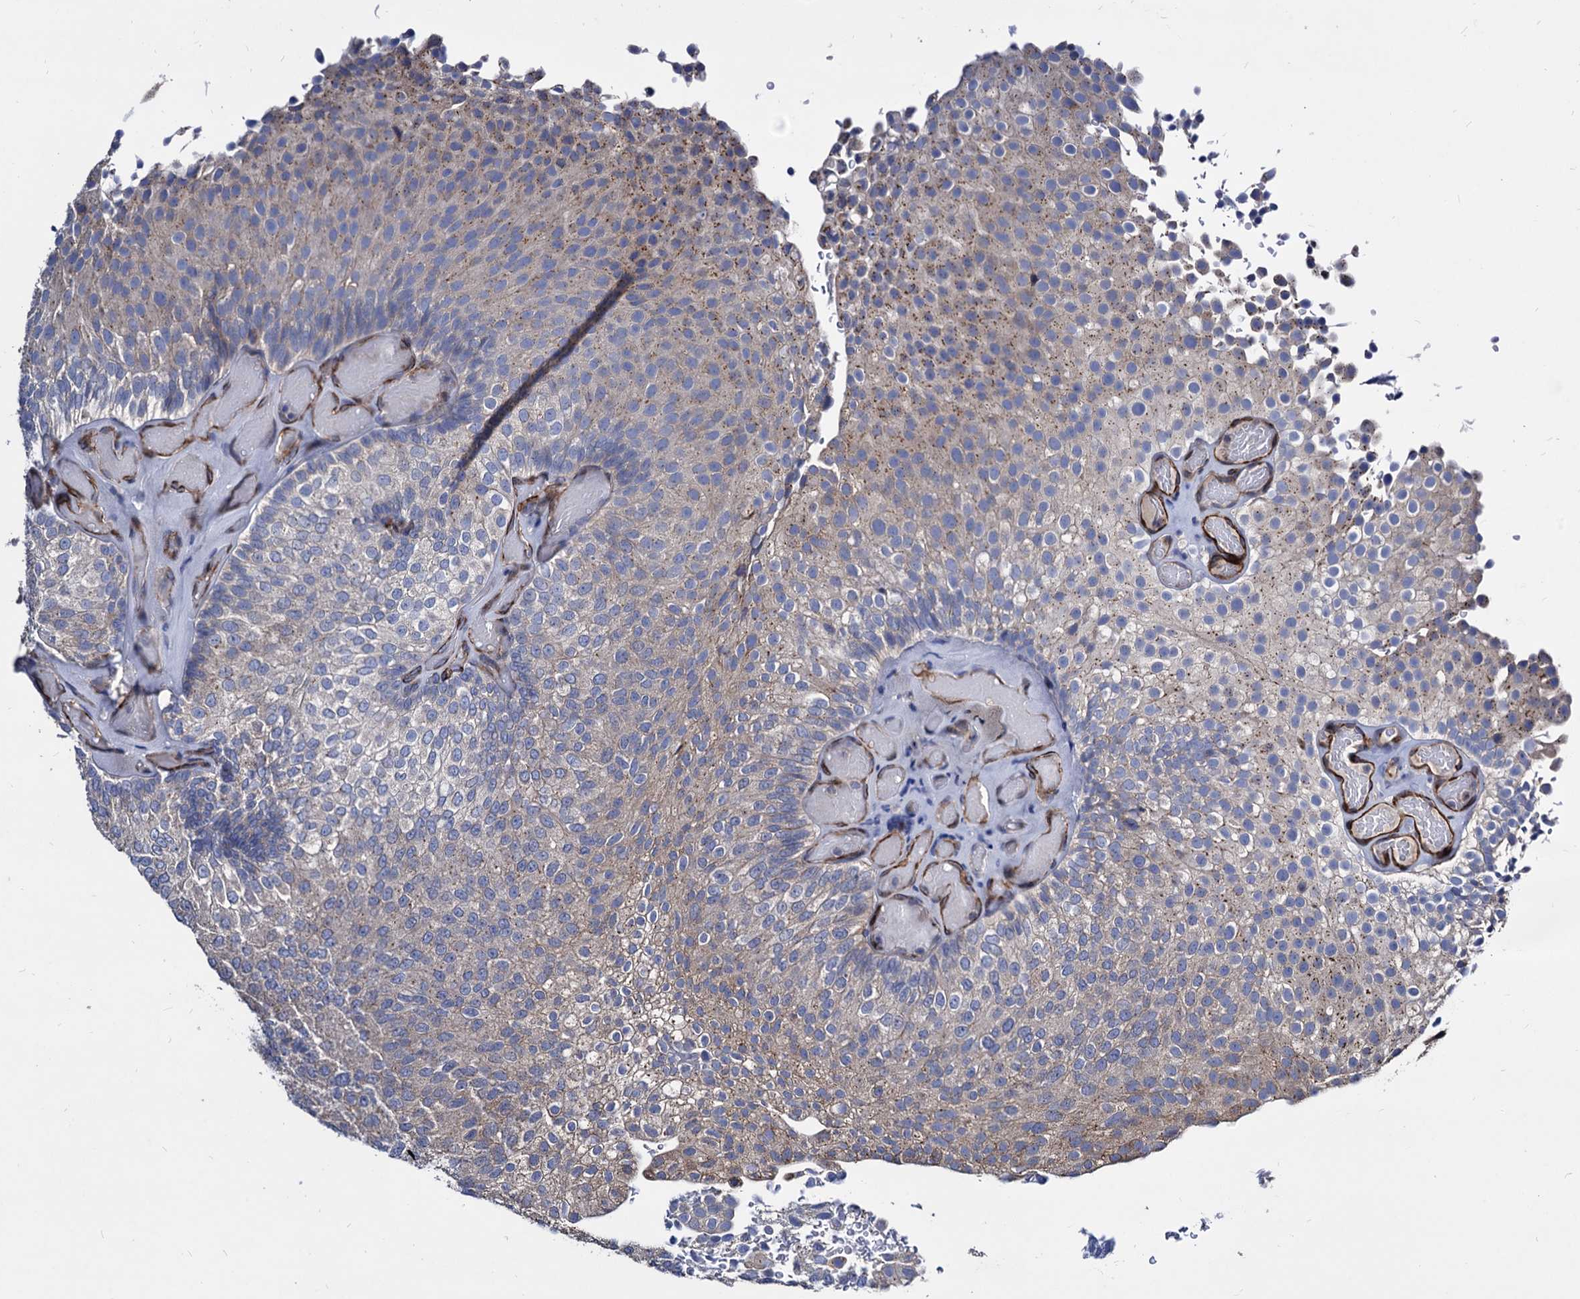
{"staining": {"intensity": "weak", "quantity": "<25%", "location": "cytoplasmic/membranous"}, "tissue": "urothelial cancer", "cell_type": "Tumor cells", "image_type": "cancer", "snomed": [{"axis": "morphology", "description": "Urothelial carcinoma, Low grade"}, {"axis": "topography", "description": "Urinary bladder"}], "caption": "DAB immunohistochemical staining of low-grade urothelial carcinoma demonstrates no significant expression in tumor cells.", "gene": "WDR11", "patient": {"sex": "male", "age": 78}}